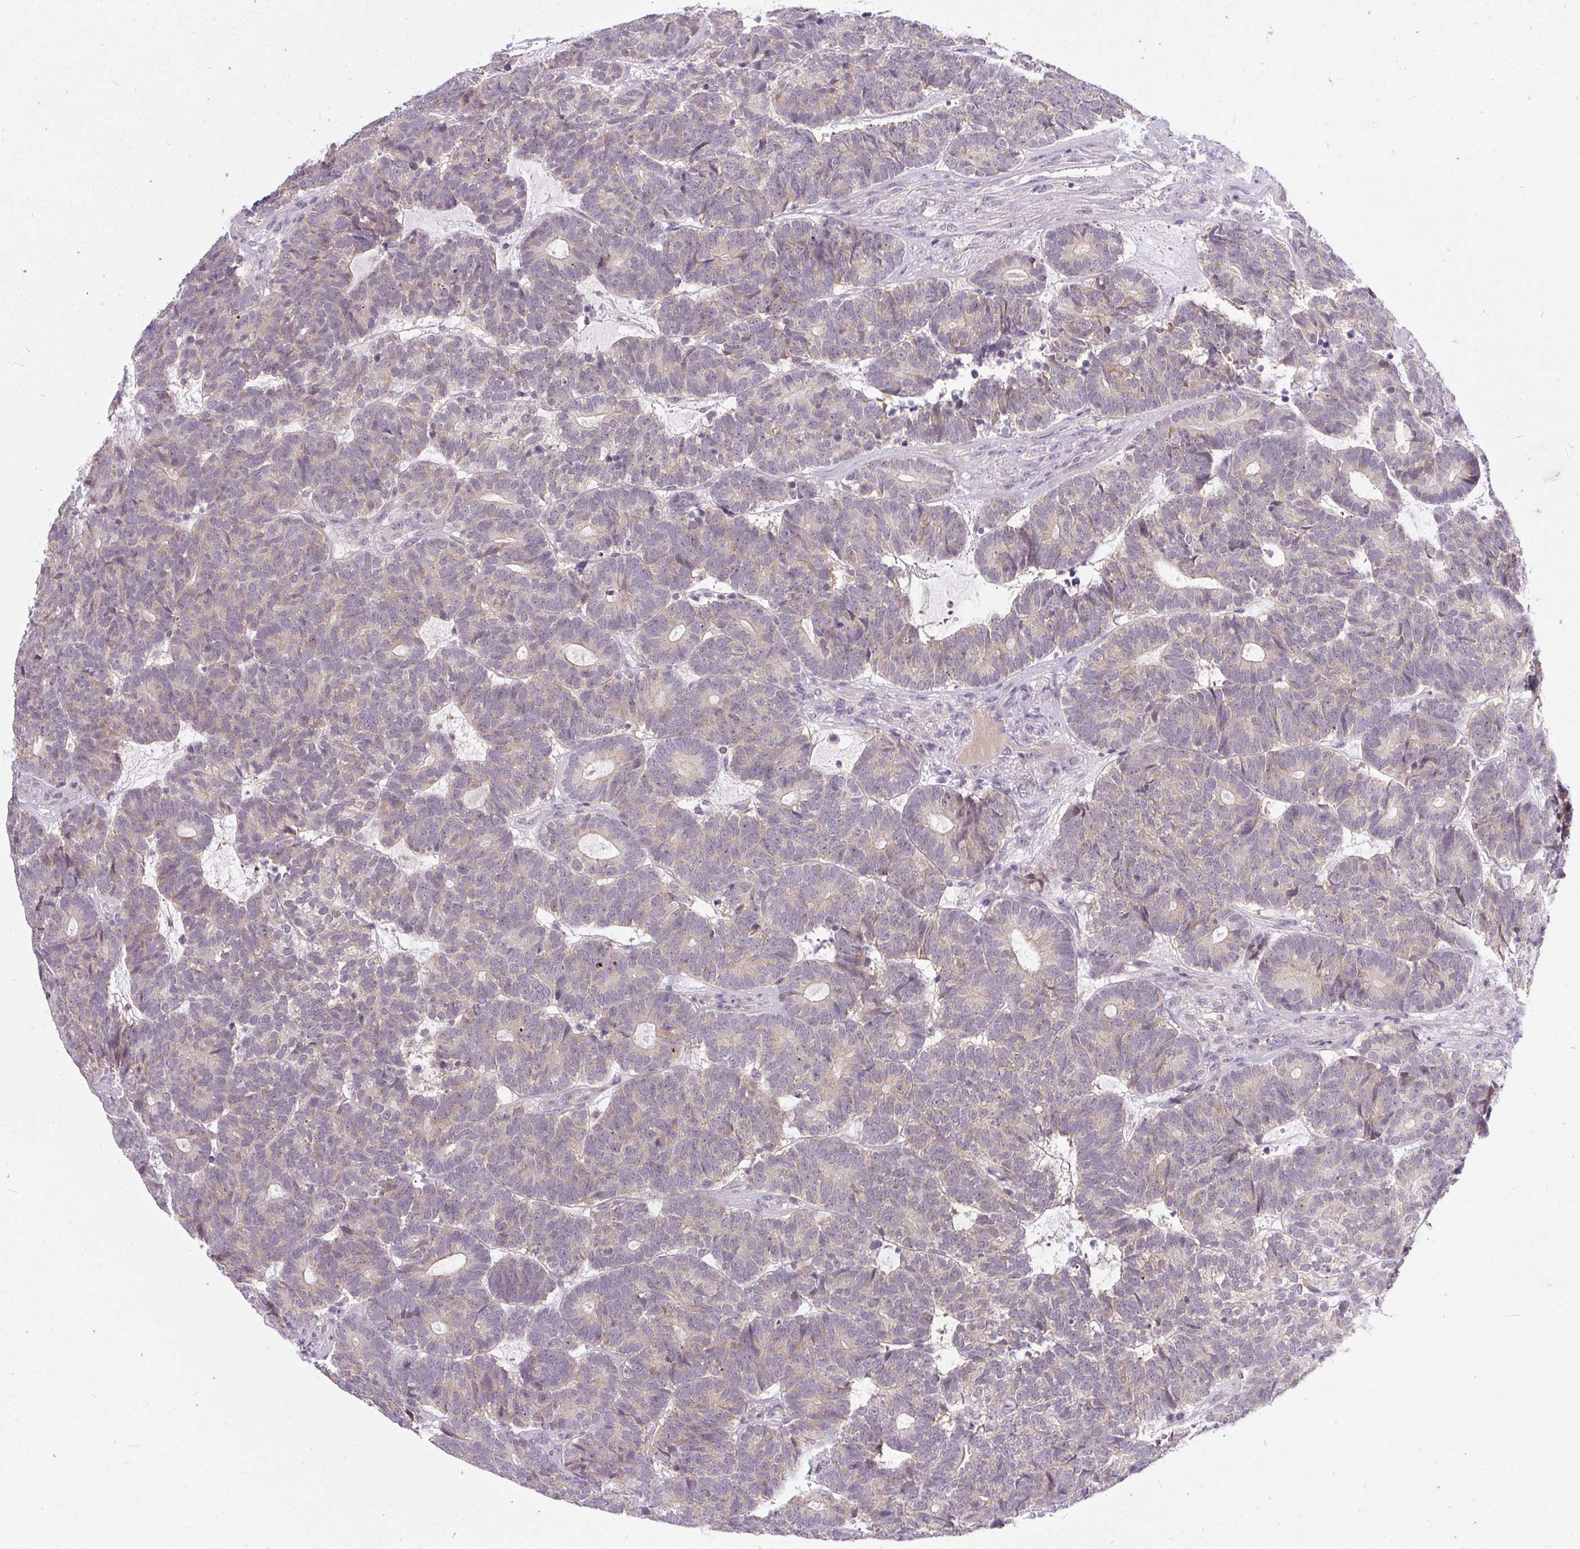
{"staining": {"intensity": "weak", "quantity": "<25%", "location": "cytoplasmic/membranous"}, "tissue": "head and neck cancer", "cell_type": "Tumor cells", "image_type": "cancer", "snomed": [{"axis": "morphology", "description": "Adenocarcinoma, NOS"}, {"axis": "topography", "description": "Head-Neck"}], "caption": "Immunohistochemical staining of human head and neck adenocarcinoma reveals no significant positivity in tumor cells.", "gene": "FAM117B", "patient": {"sex": "female", "age": 81}}